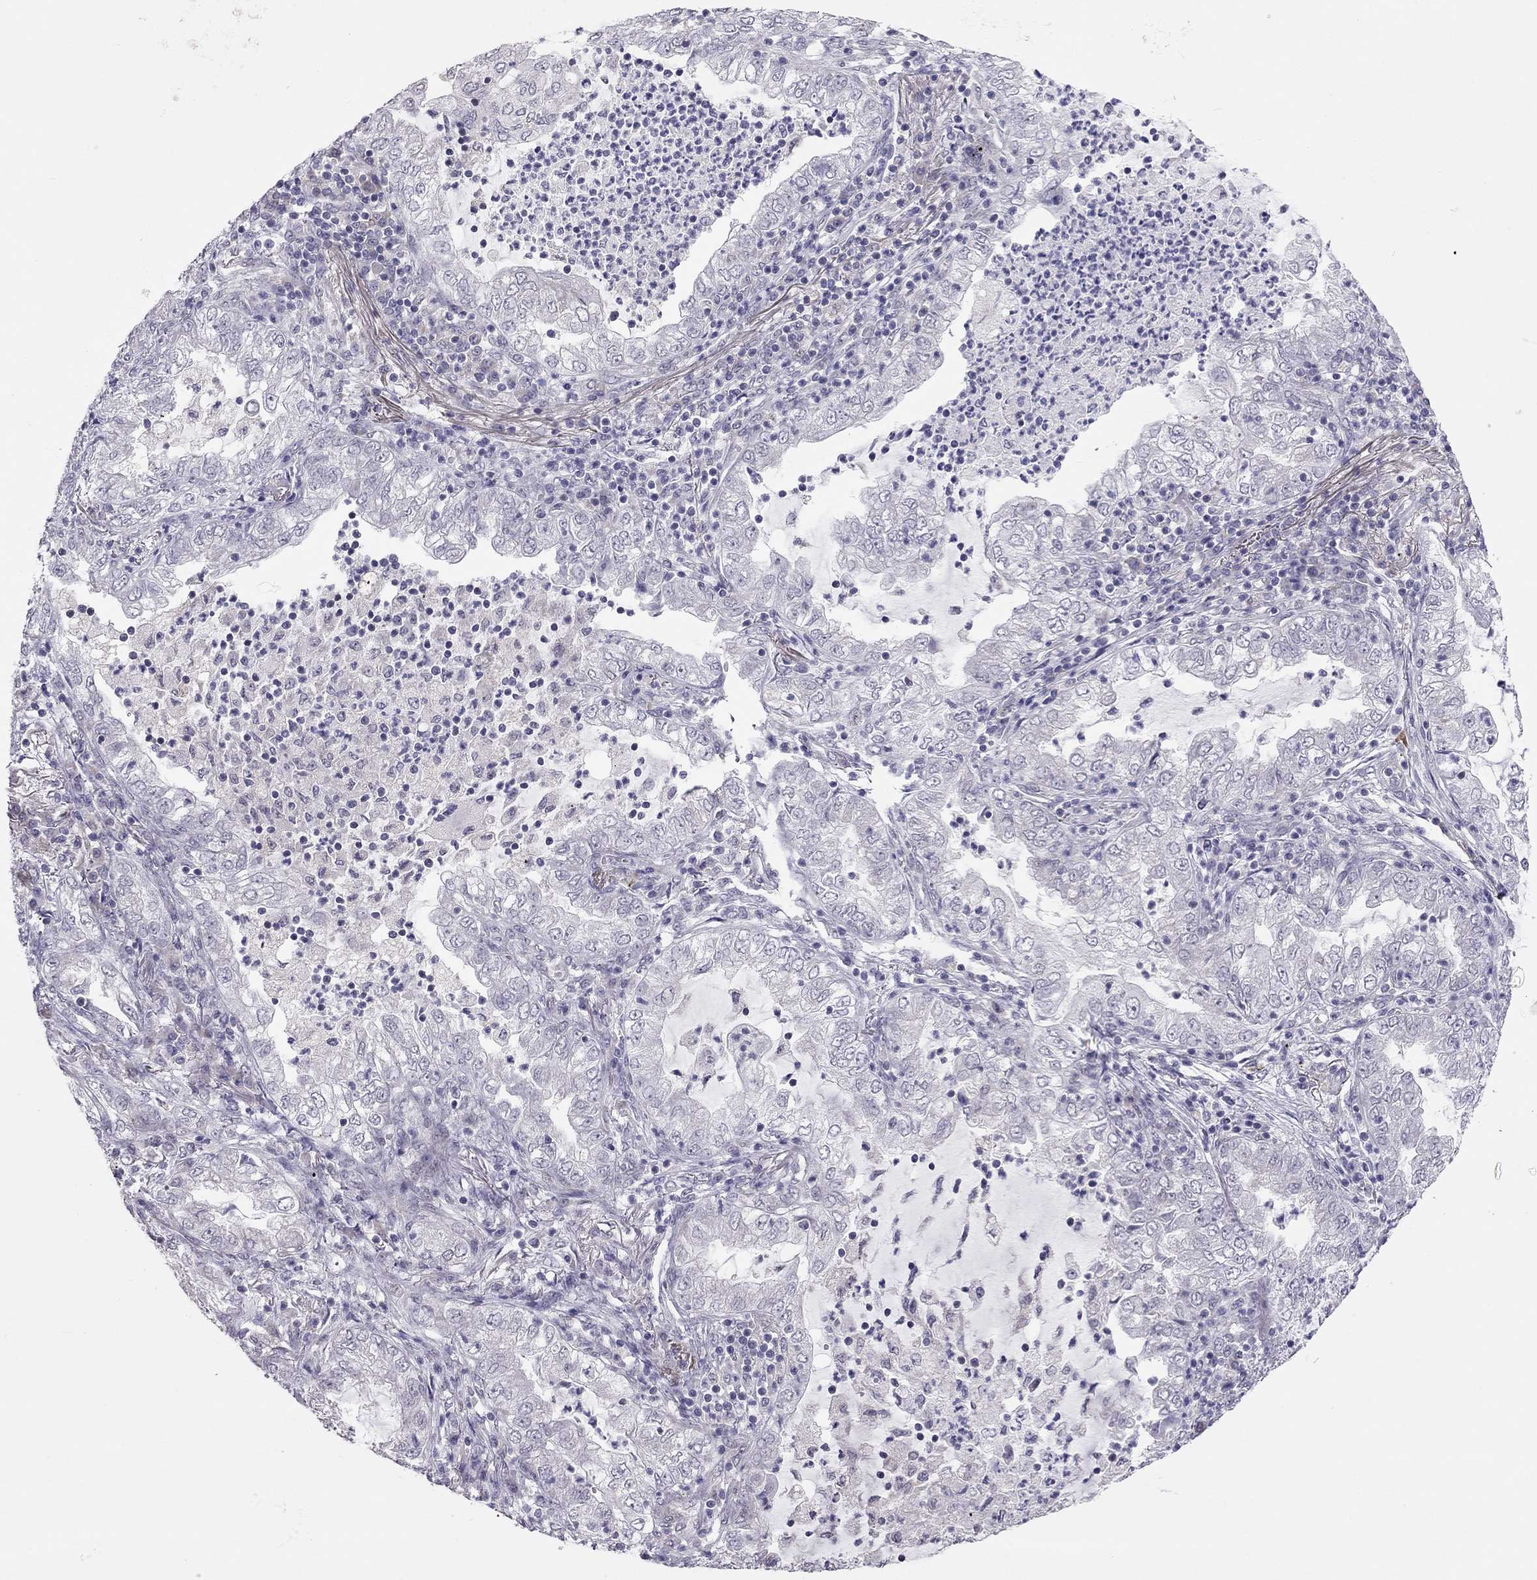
{"staining": {"intensity": "negative", "quantity": "none", "location": "none"}, "tissue": "lung cancer", "cell_type": "Tumor cells", "image_type": "cancer", "snomed": [{"axis": "morphology", "description": "Adenocarcinoma, NOS"}, {"axis": "topography", "description": "Lung"}], "caption": "Tumor cells are negative for protein expression in human lung adenocarcinoma.", "gene": "HSF2BP", "patient": {"sex": "female", "age": 73}}